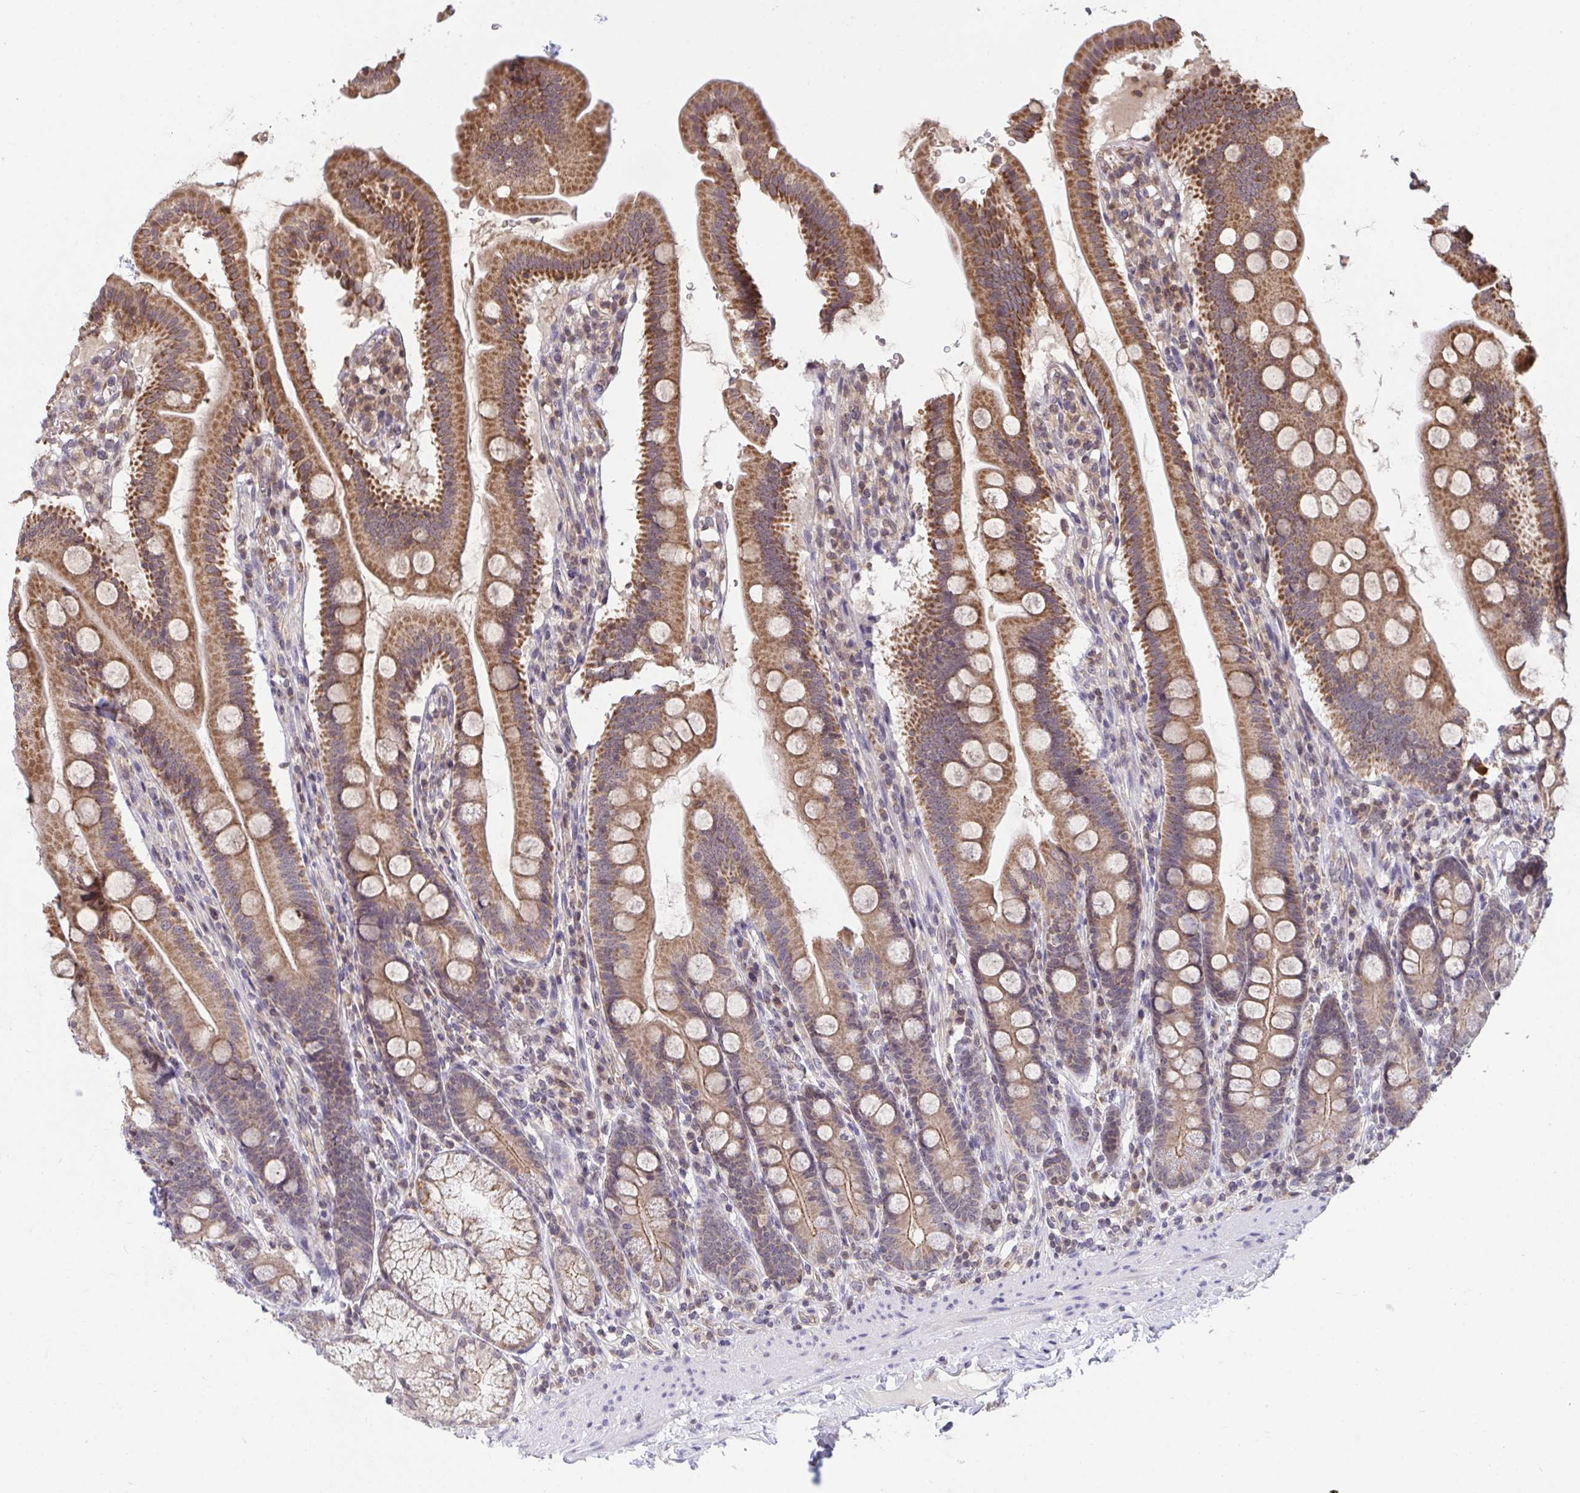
{"staining": {"intensity": "moderate", "quantity": ">75%", "location": "cytoplasmic/membranous"}, "tissue": "duodenum", "cell_type": "Glandular cells", "image_type": "normal", "snomed": [{"axis": "morphology", "description": "Normal tissue, NOS"}, {"axis": "topography", "description": "Duodenum"}], "caption": "Brown immunohistochemical staining in unremarkable human duodenum shows moderate cytoplasmic/membranous staining in about >75% of glandular cells. The protein is stained brown, and the nuclei are stained in blue (DAB (3,3'-diaminobenzidine) IHC with brightfield microscopy, high magnification).", "gene": "PPP1CA", "patient": {"sex": "female", "age": 67}}